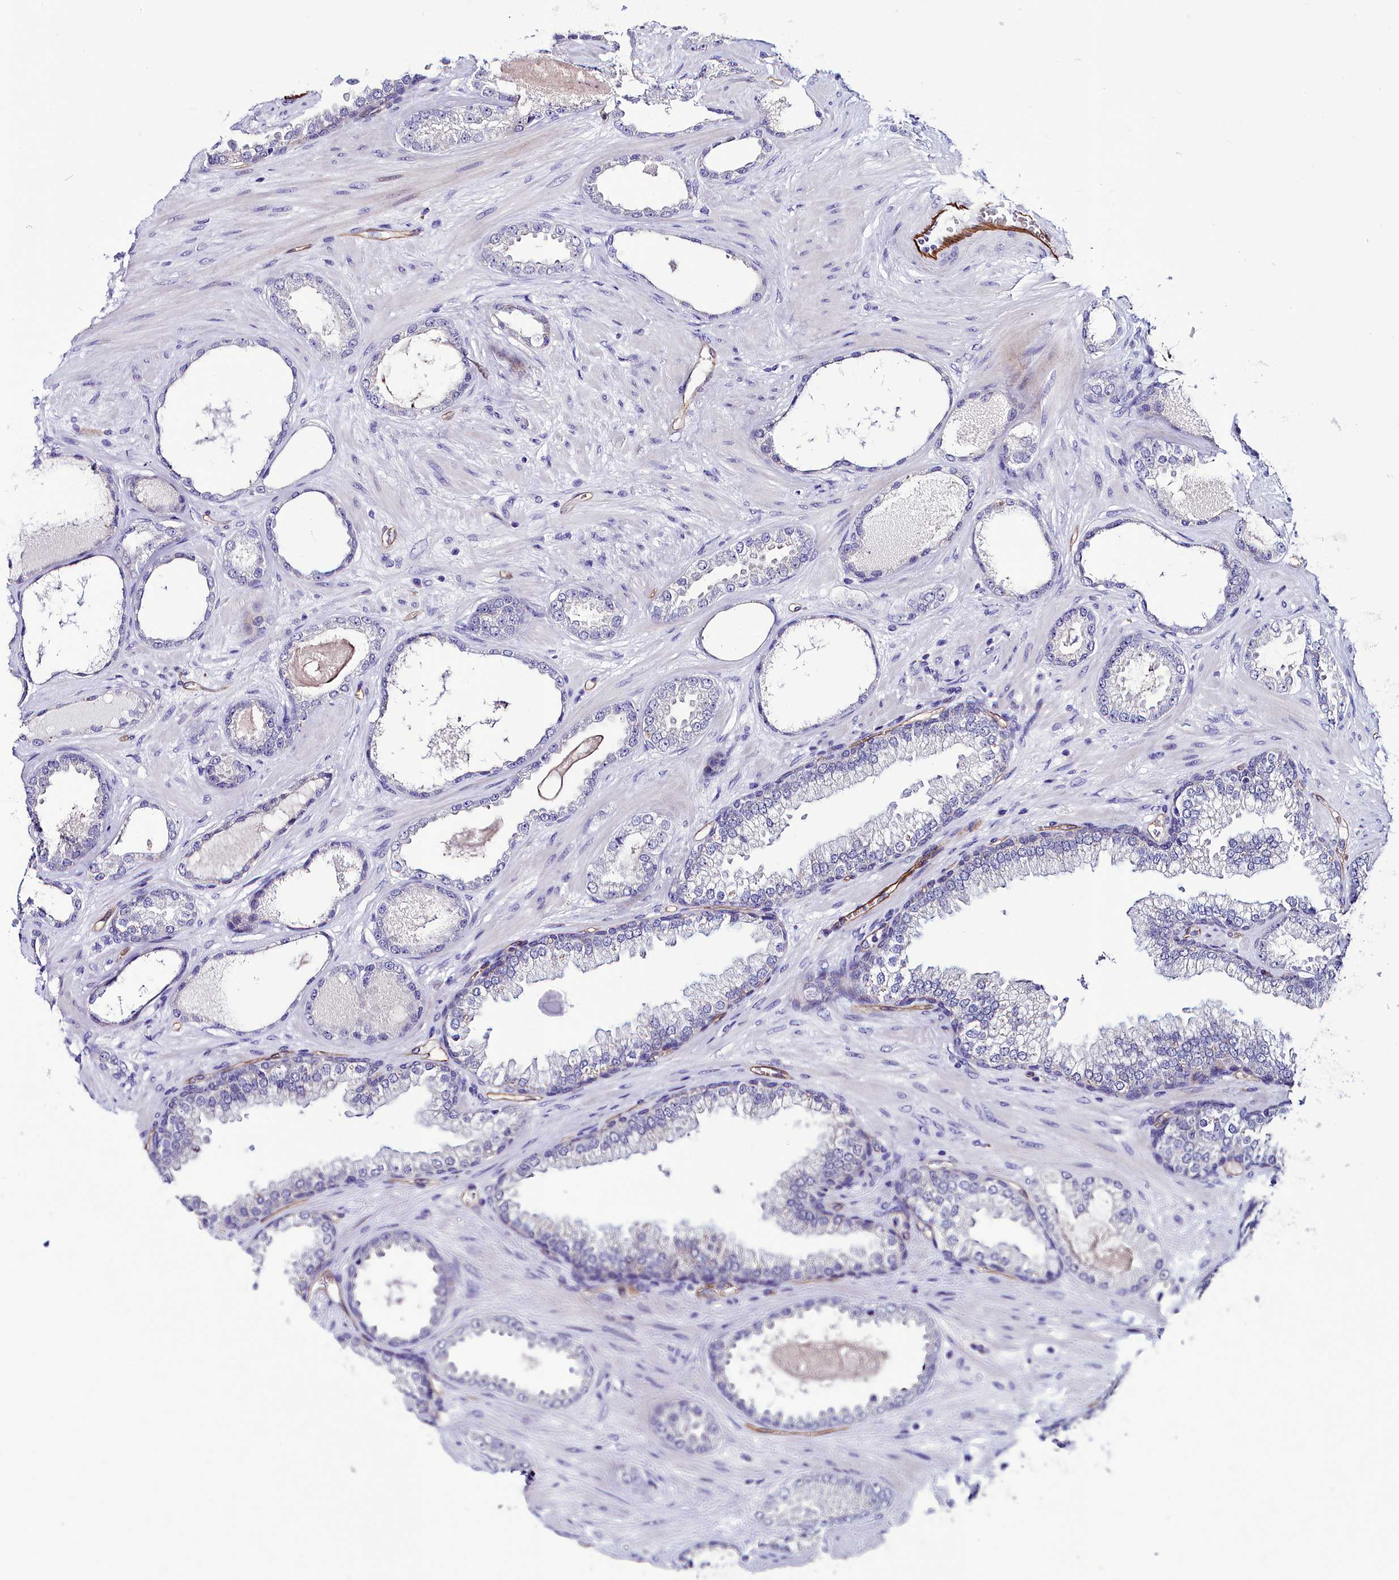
{"staining": {"intensity": "negative", "quantity": "none", "location": "none"}, "tissue": "prostate cancer", "cell_type": "Tumor cells", "image_type": "cancer", "snomed": [{"axis": "morphology", "description": "Adenocarcinoma, Low grade"}, {"axis": "topography", "description": "Prostate"}], "caption": "An immunohistochemistry image of prostate cancer is shown. There is no staining in tumor cells of prostate cancer.", "gene": "CYP4F11", "patient": {"sex": "male", "age": 57}}